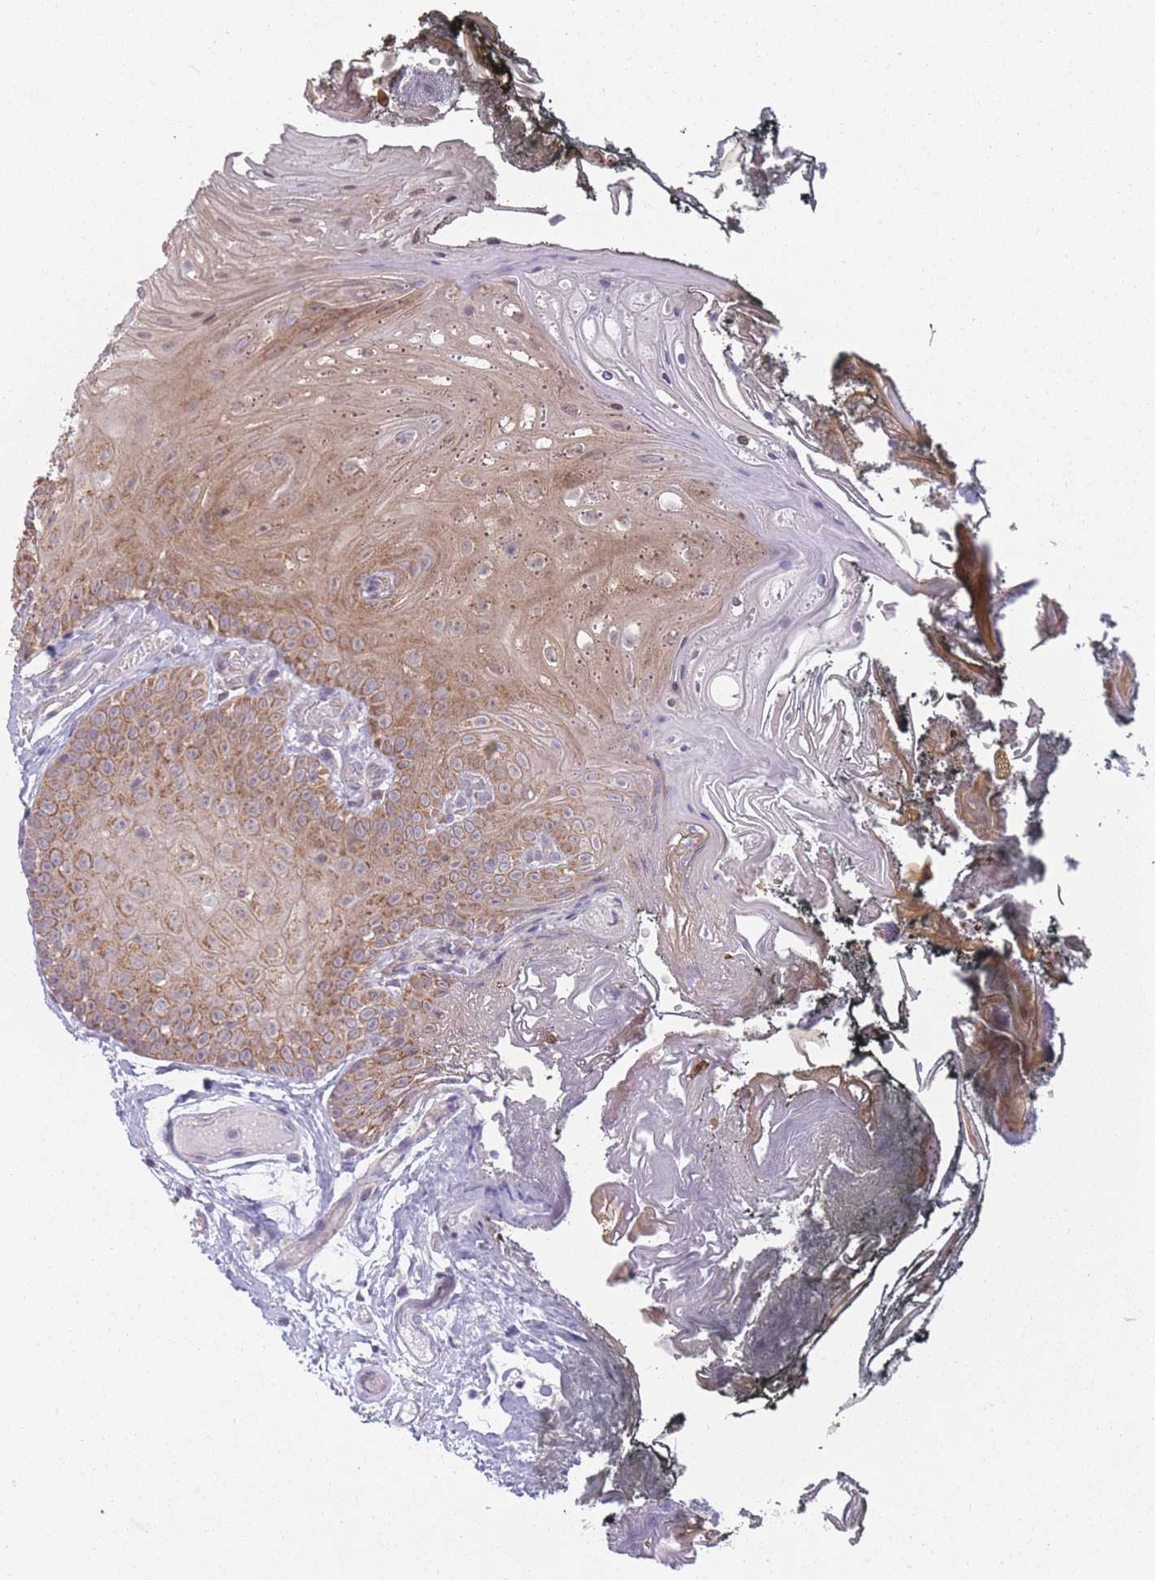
{"staining": {"intensity": "moderate", "quantity": ">75%", "location": "cytoplasmic/membranous"}, "tissue": "oral mucosa", "cell_type": "Squamous epithelial cells", "image_type": "normal", "snomed": [{"axis": "morphology", "description": "Normal tissue, NOS"}, {"axis": "morphology", "description": "Squamous cell carcinoma, NOS"}, {"axis": "topography", "description": "Oral tissue"}, {"axis": "topography", "description": "Head-Neck"}], "caption": "Protein staining exhibits moderate cytoplasmic/membranous staining in about >75% of squamous epithelial cells in unremarkable oral mucosa.", "gene": "MRPS18C", "patient": {"sex": "female", "age": 81}}